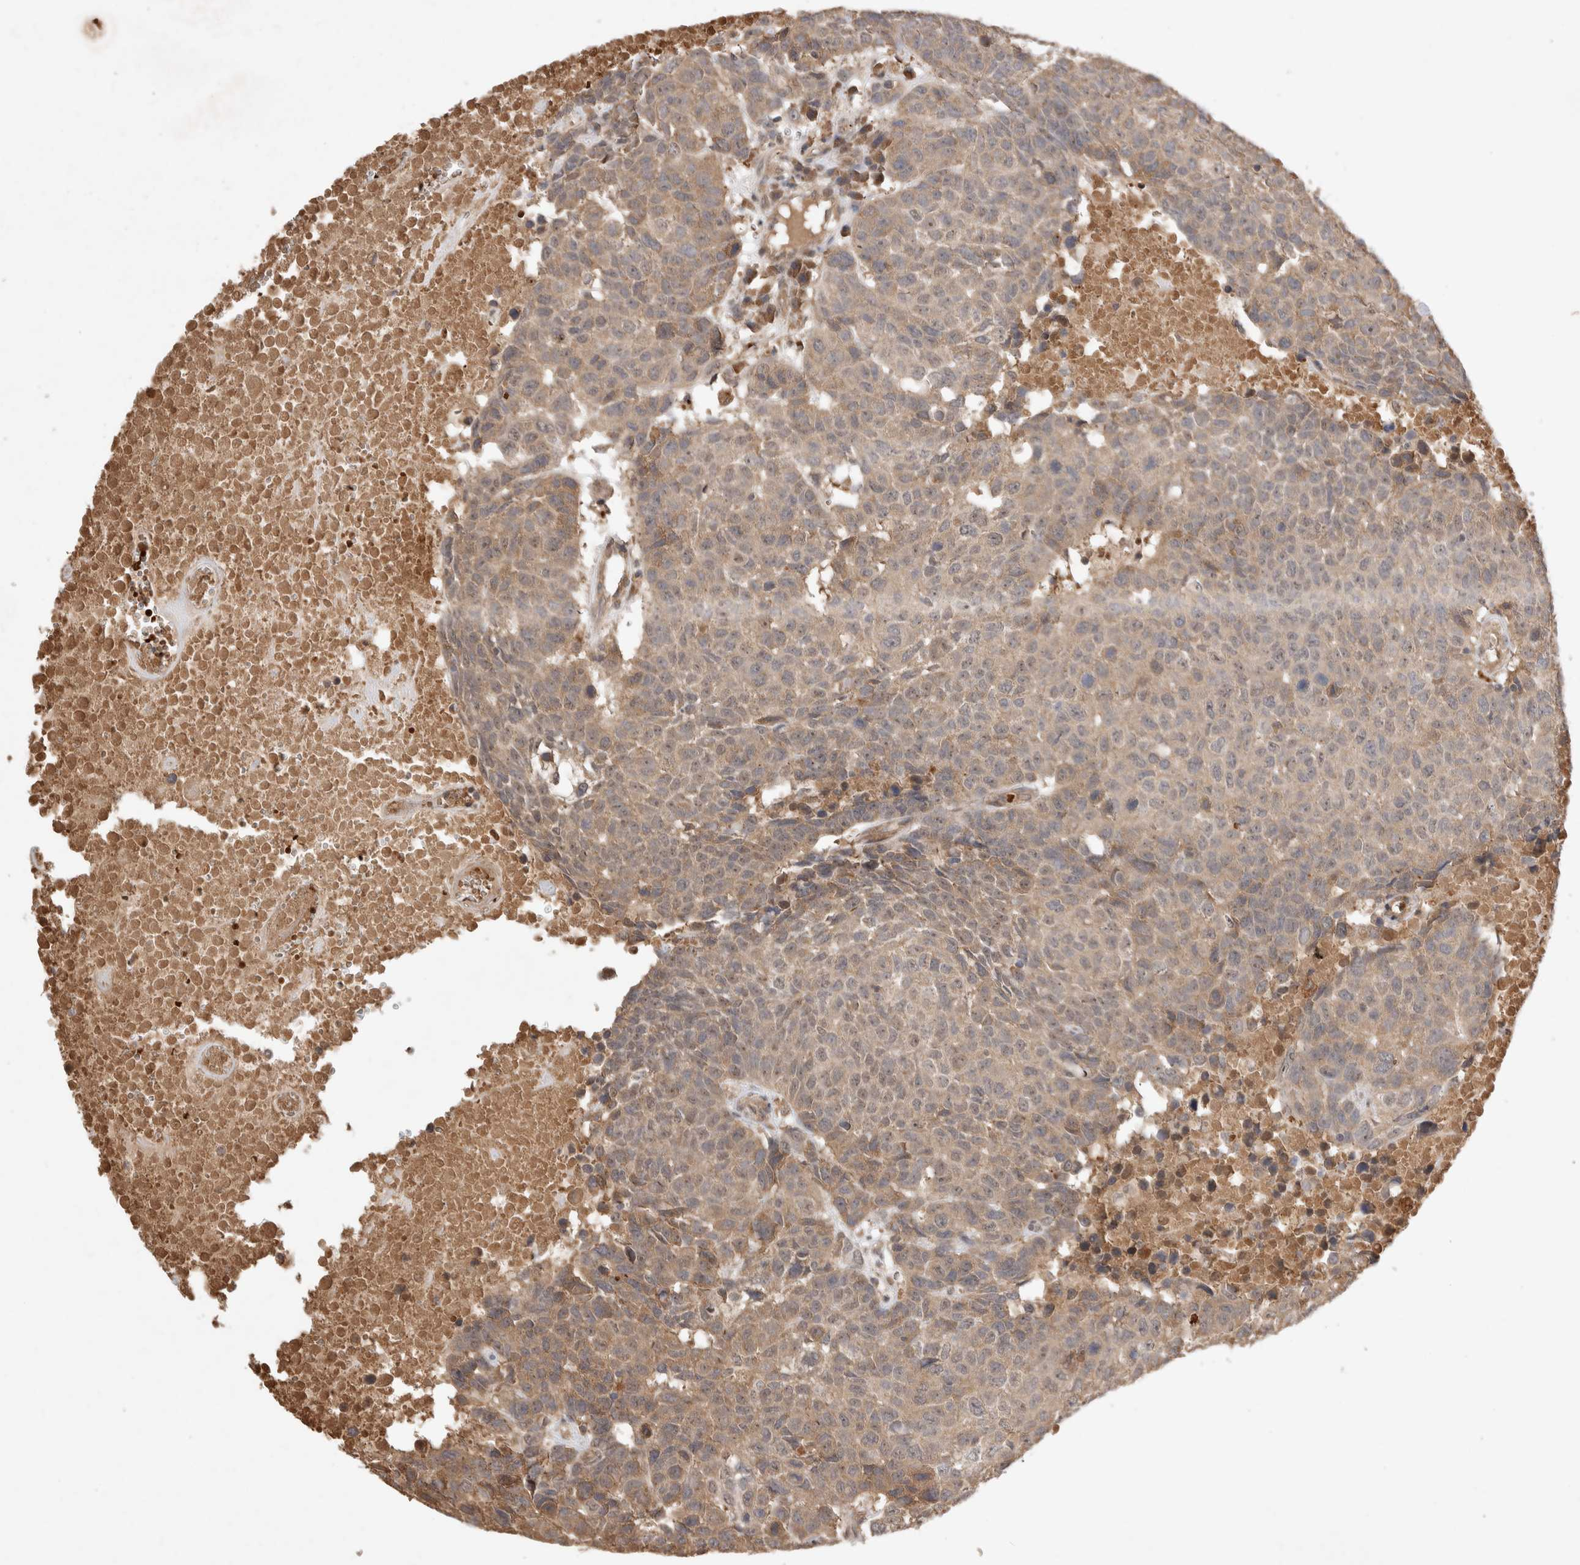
{"staining": {"intensity": "weak", "quantity": "25%-75%", "location": "cytoplasmic/membranous,nuclear"}, "tissue": "head and neck cancer", "cell_type": "Tumor cells", "image_type": "cancer", "snomed": [{"axis": "morphology", "description": "Squamous cell carcinoma, NOS"}, {"axis": "topography", "description": "Head-Neck"}], "caption": "This is an image of immunohistochemistry (IHC) staining of head and neck cancer (squamous cell carcinoma), which shows weak positivity in the cytoplasmic/membranous and nuclear of tumor cells.", "gene": "FAM221A", "patient": {"sex": "male", "age": 66}}